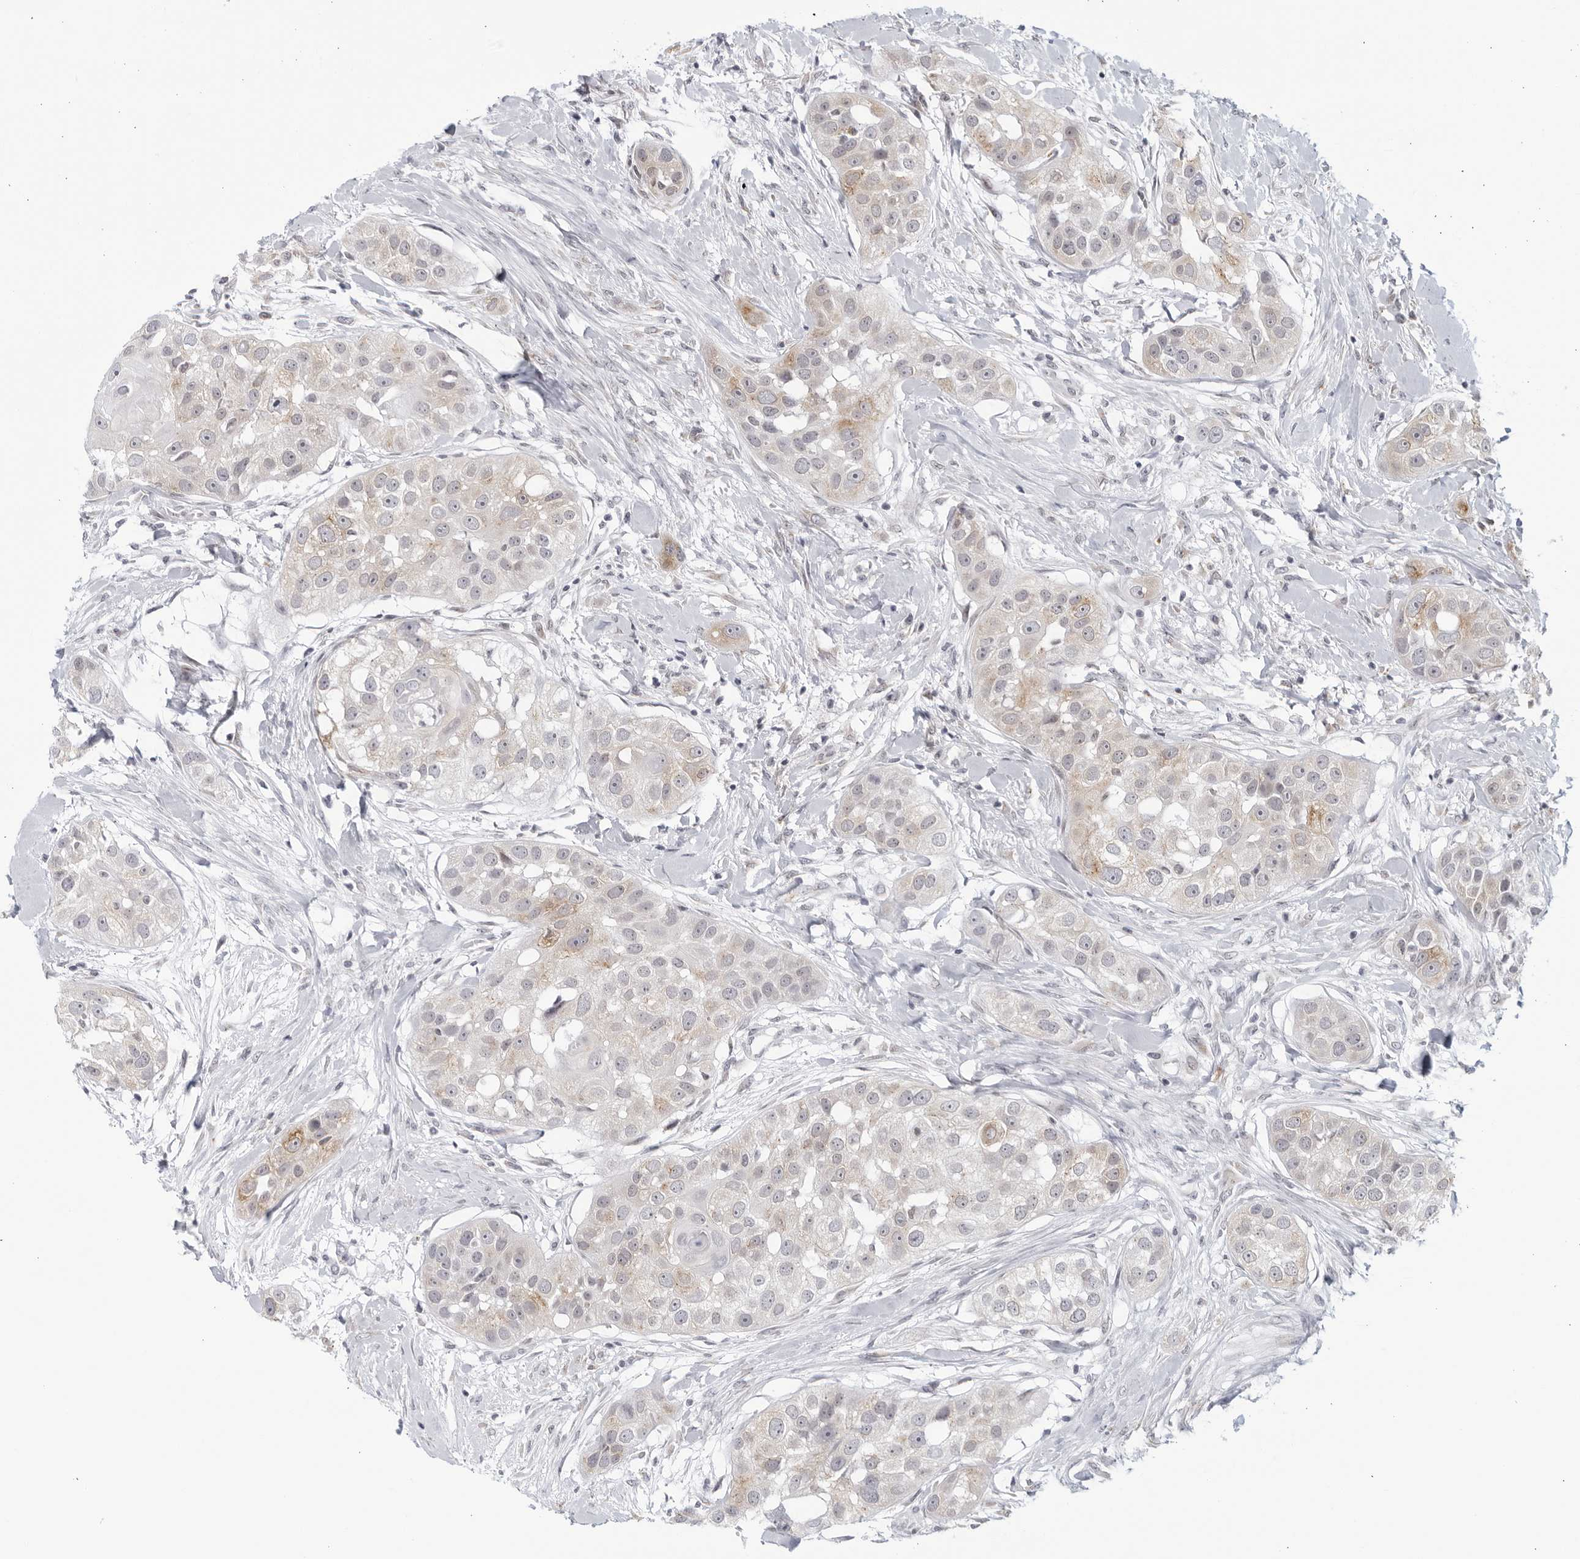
{"staining": {"intensity": "weak", "quantity": "25%-75%", "location": "cytoplasmic/membranous"}, "tissue": "head and neck cancer", "cell_type": "Tumor cells", "image_type": "cancer", "snomed": [{"axis": "morphology", "description": "Normal tissue, NOS"}, {"axis": "morphology", "description": "Squamous cell carcinoma, NOS"}, {"axis": "topography", "description": "Skeletal muscle"}, {"axis": "topography", "description": "Head-Neck"}], "caption": "Head and neck cancer (squamous cell carcinoma) tissue exhibits weak cytoplasmic/membranous staining in approximately 25%-75% of tumor cells", "gene": "WDTC1", "patient": {"sex": "male", "age": 51}}